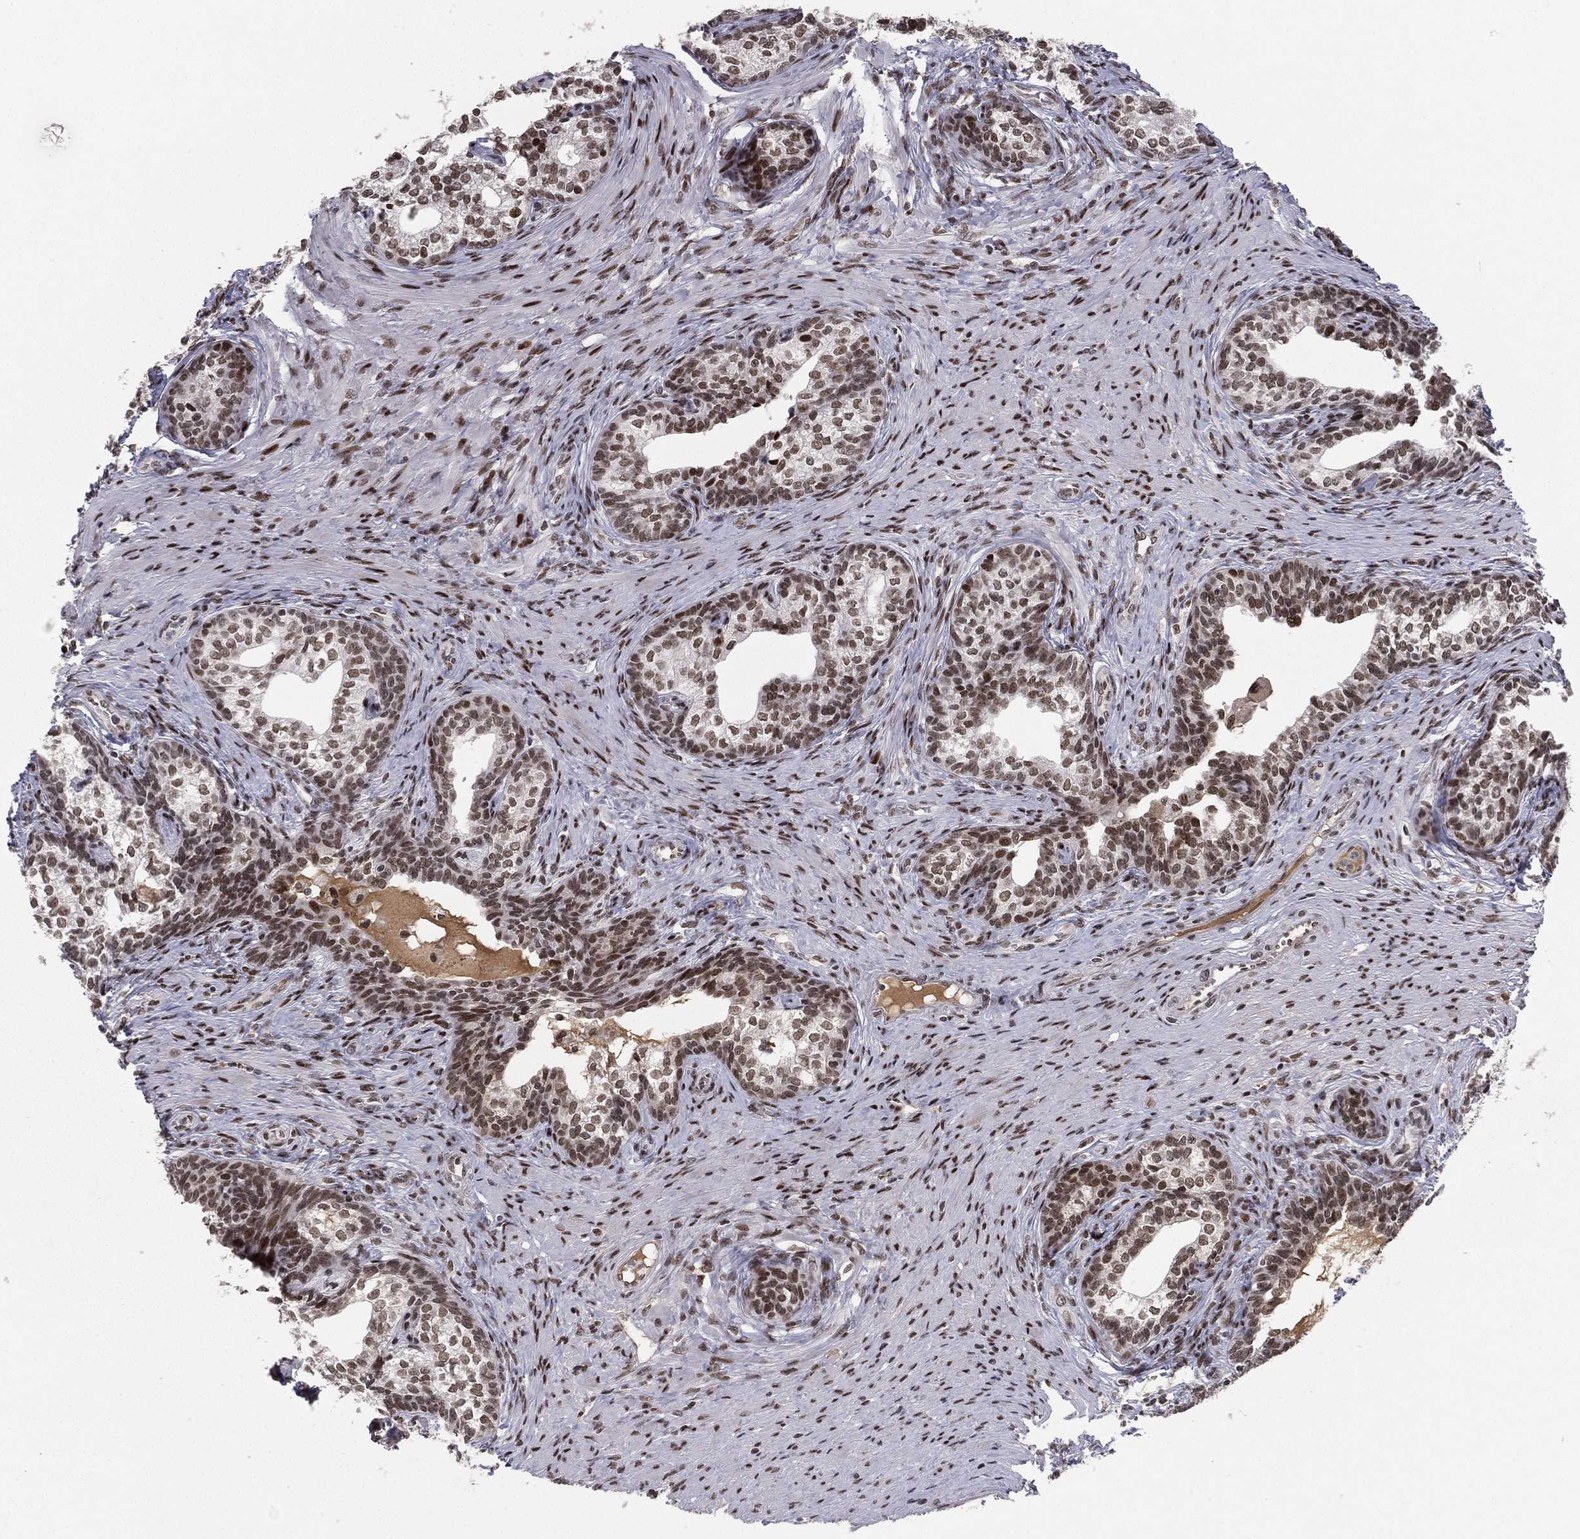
{"staining": {"intensity": "moderate", "quantity": ">75%", "location": "nuclear"}, "tissue": "prostate cancer", "cell_type": "Tumor cells", "image_type": "cancer", "snomed": [{"axis": "morphology", "description": "Adenocarcinoma, NOS"}, {"axis": "morphology", "description": "Adenocarcinoma, High grade"}, {"axis": "topography", "description": "Prostate"}], "caption": "Prostate cancer stained with DAB IHC exhibits medium levels of moderate nuclear positivity in approximately >75% of tumor cells. (DAB (3,3'-diaminobenzidine) IHC with brightfield microscopy, high magnification).", "gene": "RTF1", "patient": {"sex": "male", "age": 61}}